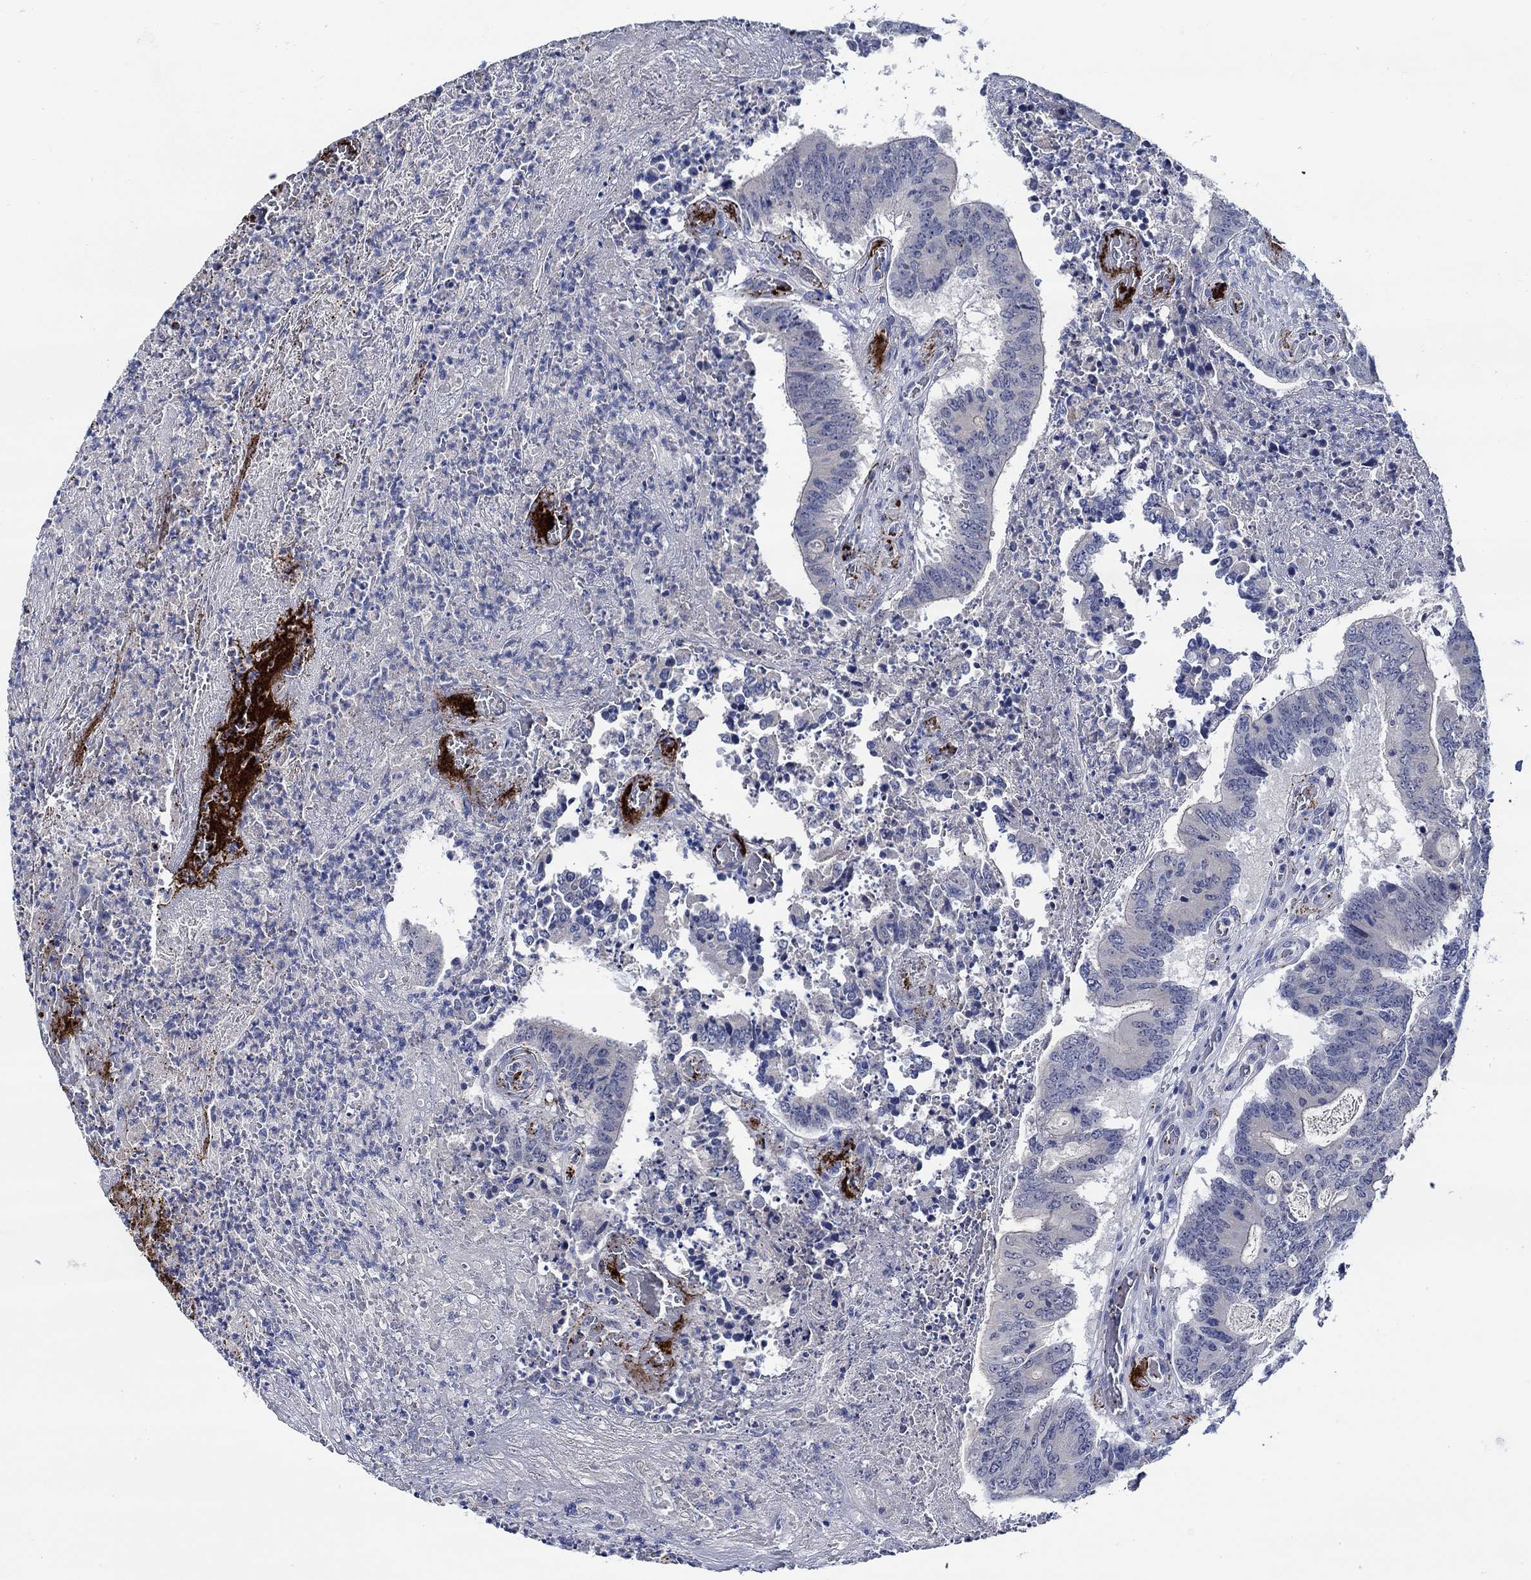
{"staining": {"intensity": "negative", "quantity": "none", "location": "none"}, "tissue": "colorectal cancer", "cell_type": "Tumor cells", "image_type": "cancer", "snomed": [{"axis": "morphology", "description": "Adenocarcinoma, NOS"}, {"axis": "topography", "description": "Colon"}], "caption": "Micrograph shows no significant protein staining in tumor cells of colorectal cancer (adenocarcinoma).", "gene": "ALOX12", "patient": {"sex": "female", "age": 70}}